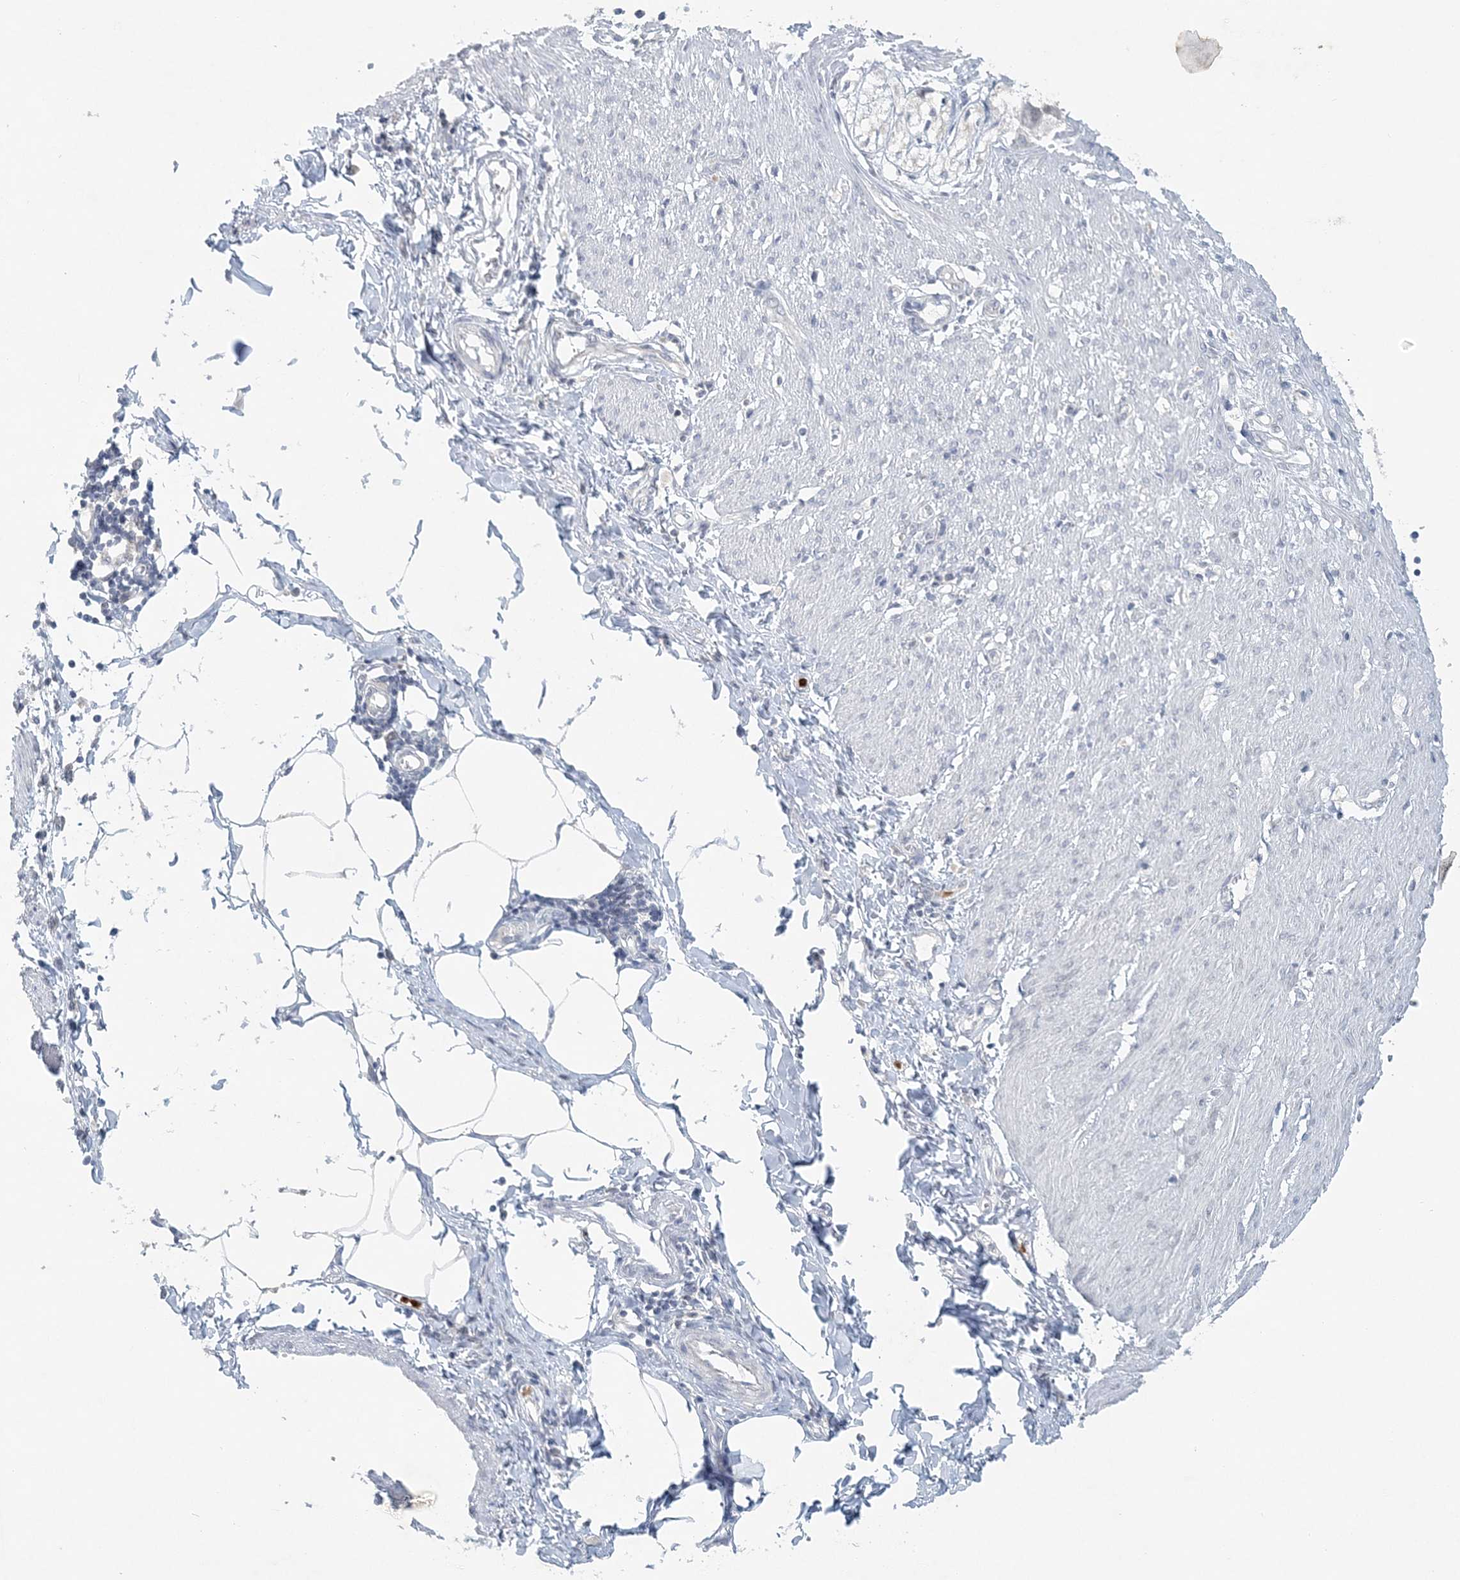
{"staining": {"intensity": "negative", "quantity": "none", "location": "none"}, "tissue": "smooth muscle", "cell_type": "Smooth muscle cells", "image_type": "normal", "snomed": [{"axis": "morphology", "description": "Normal tissue, NOS"}, {"axis": "morphology", "description": "Adenocarcinoma, NOS"}, {"axis": "topography", "description": "Colon"}, {"axis": "topography", "description": "Peripheral nerve tissue"}], "caption": "Immunohistochemistry (IHC) image of benign smooth muscle: human smooth muscle stained with DAB displays no significant protein expression in smooth muscle cells. (Immunohistochemistry (IHC), brightfield microscopy, high magnification).", "gene": "NUP54", "patient": {"sex": "male", "age": 14}}